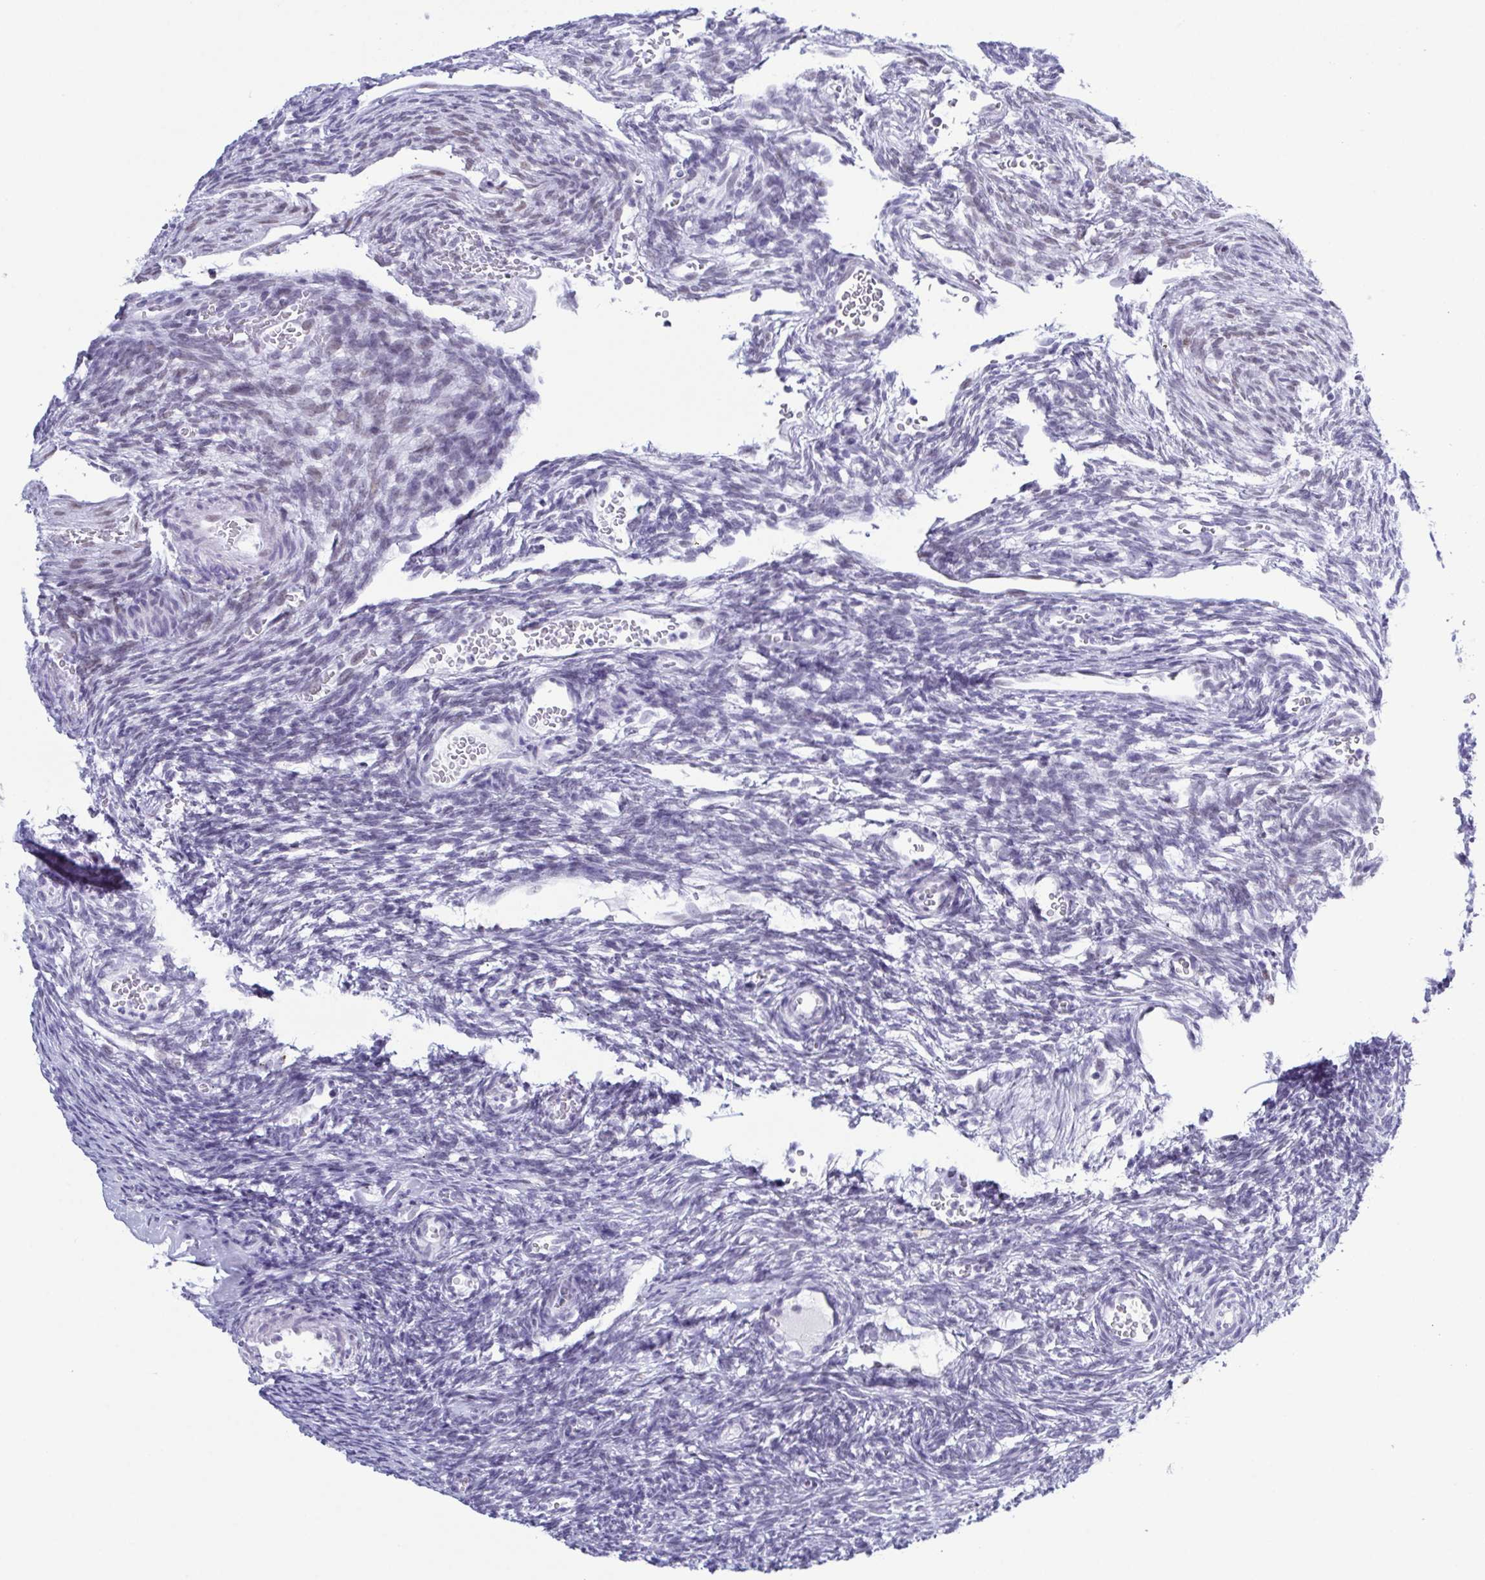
{"staining": {"intensity": "weak", "quantity": "25%-75%", "location": "nuclear"}, "tissue": "ovary", "cell_type": "Follicle cells", "image_type": "normal", "snomed": [{"axis": "morphology", "description": "Normal tissue, NOS"}, {"axis": "topography", "description": "Ovary"}], "caption": "The micrograph demonstrates staining of unremarkable ovary, revealing weak nuclear protein staining (brown color) within follicle cells. The staining is performed using DAB brown chromogen to label protein expression. The nuclei are counter-stained blue using hematoxylin.", "gene": "SUGP2", "patient": {"sex": "female", "age": 34}}